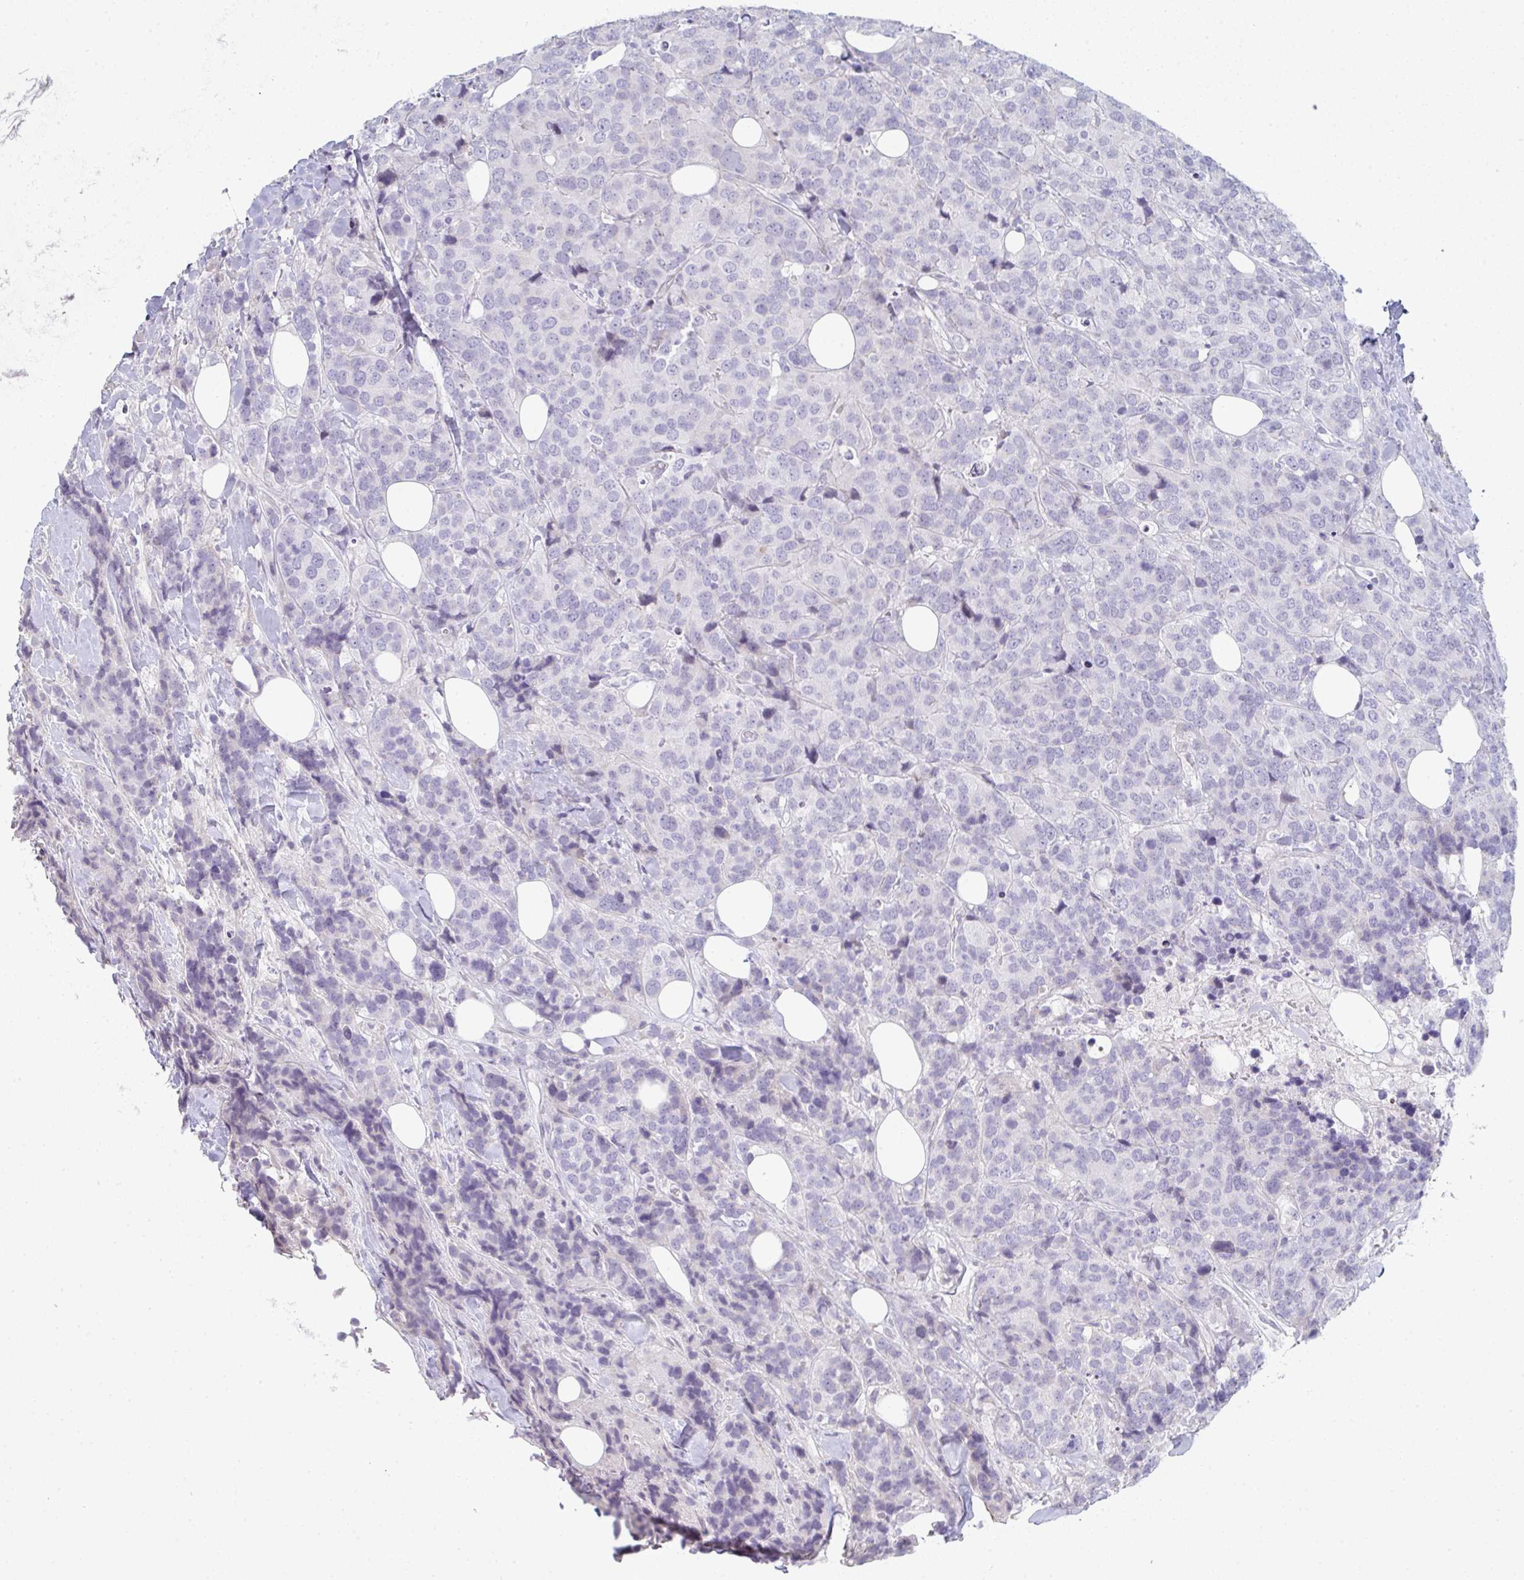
{"staining": {"intensity": "negative", "quantity": "none", "location": "none"}, "tissue": "breast cancer", "cell_type": "Tumor cells", "image_type": "cancer", "snomed": [{"axis": "morphology", "description": "Lobular carcinoma"}, {"axis": "topography", "description": "Breast"}], "caption": "Tumor cells show no significant expression in lobular carcinoma (breast). Nuclei are stained in blue.", "gene": "A1CF", "patient": {"sex": "female", "age": 59}}